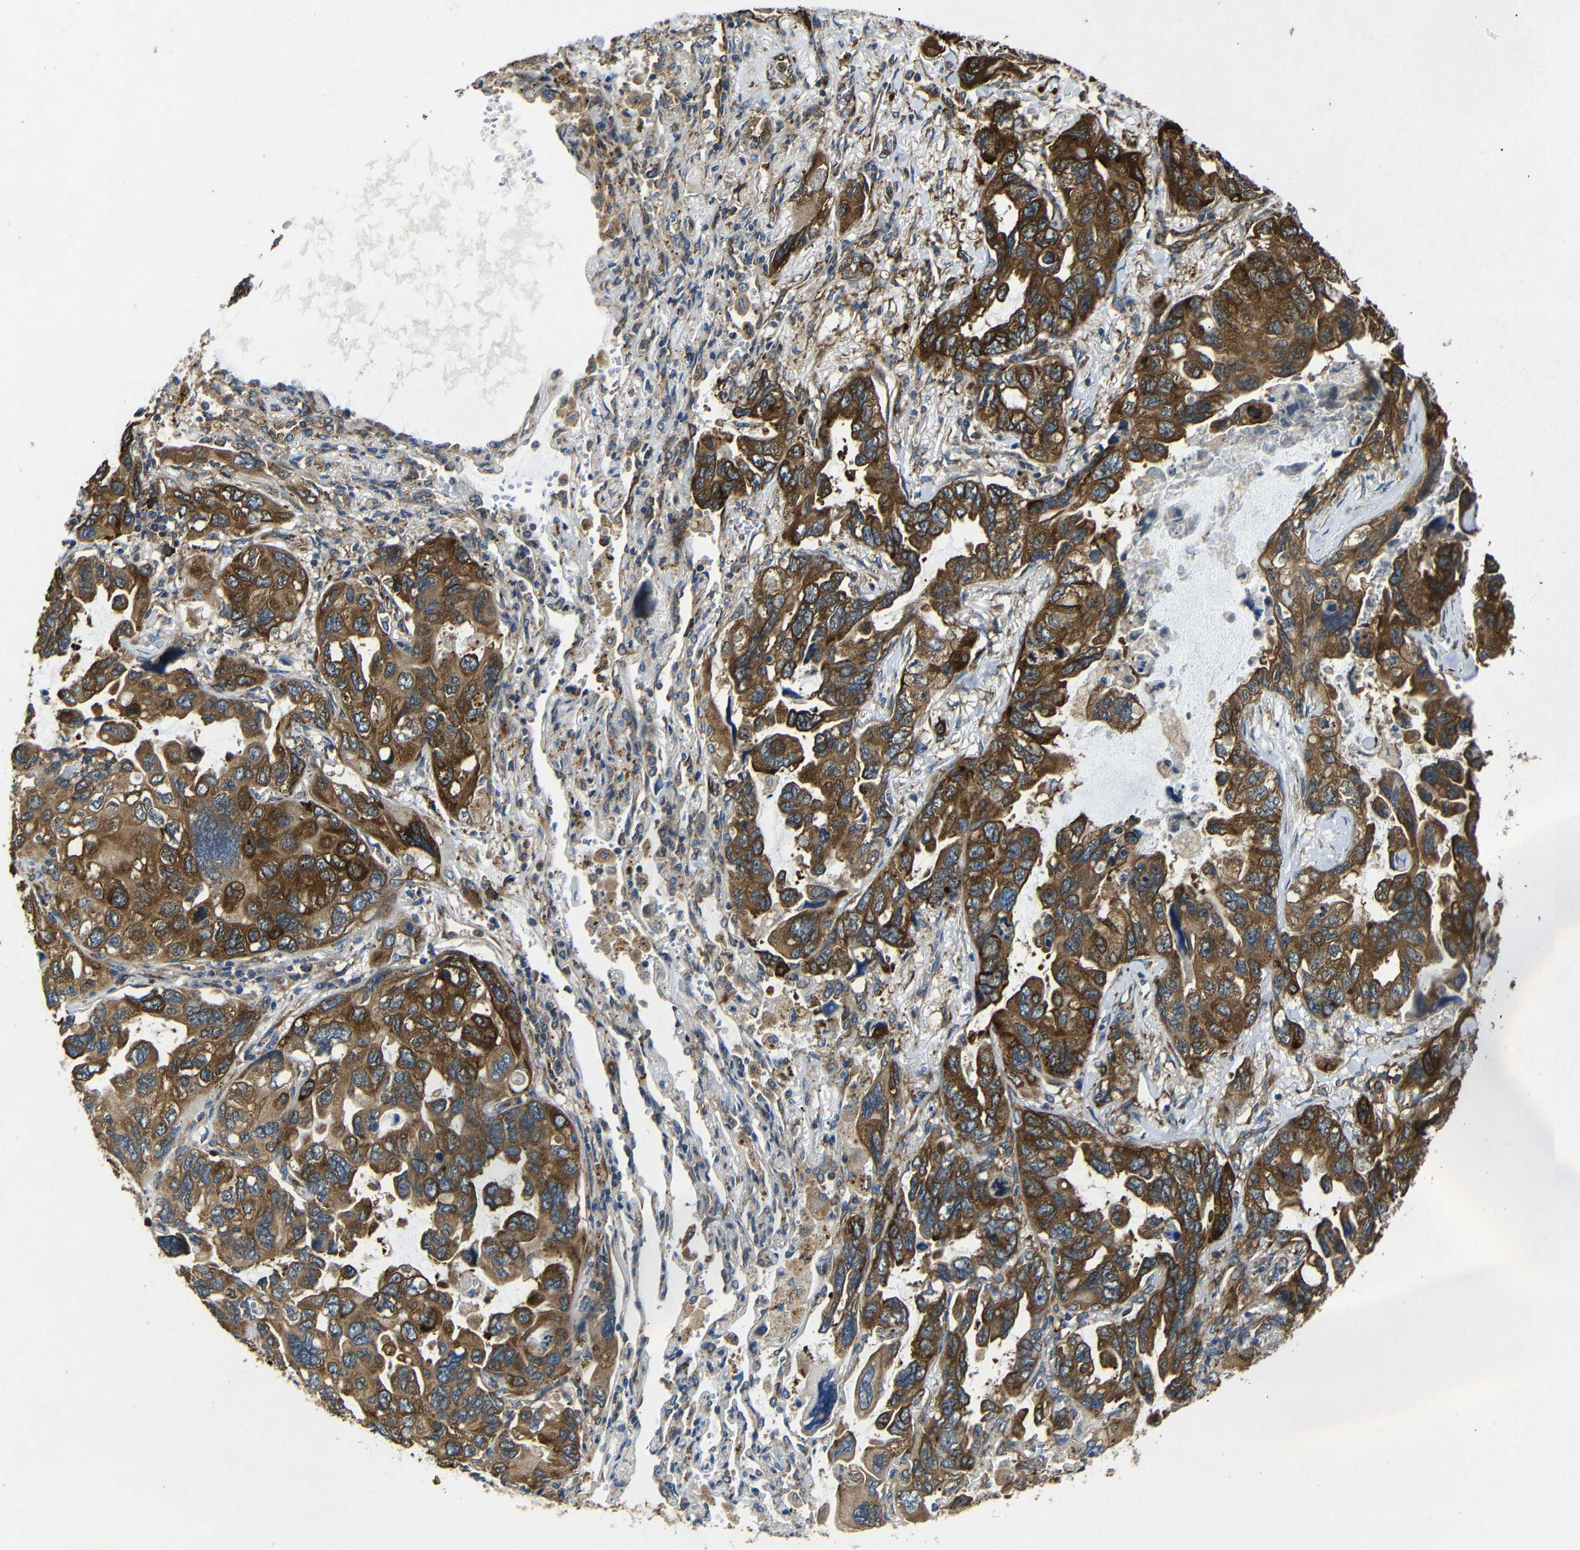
{"staining": {"intensity": "strong", "quantity": ">75%", "location": "cytoplasmic/membranous"}, "tissue": "lung cancer", "cell_type": "Tumor cells", "image_type": "cancer", "snomed": [{"axis": "morphology", "description": "Squamous cell carcinoma, NOS"}, {"axis": "topography", "description": "Lung"}], "caption": "Immunohistochemistry of squamous cell carcinoma (lung) reveals high levels of strong cytoplasmic/membranous positivity in about >75% of tumor cells.", "gene": "BTF3", "patient": {"sex": "female", "age": 73}}